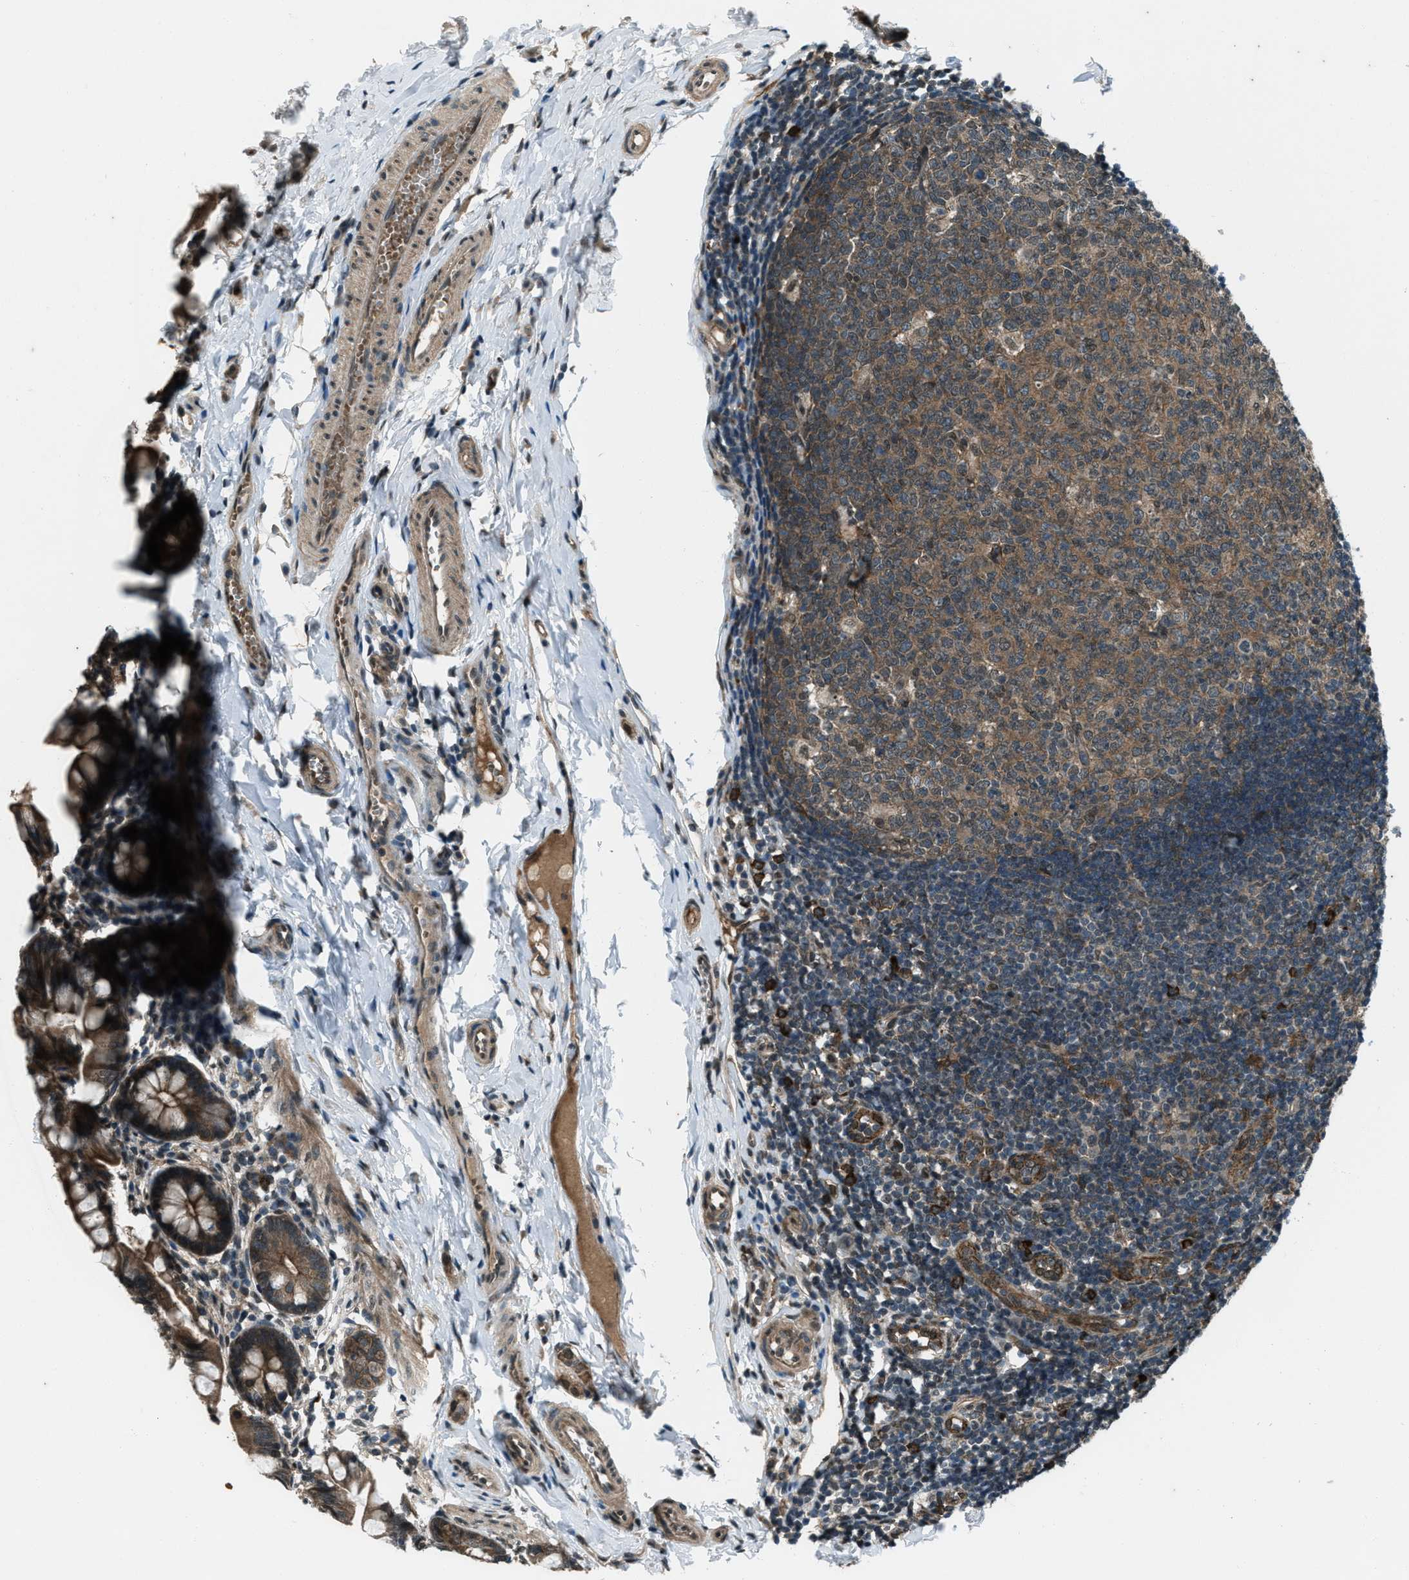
{"staining": {"intensity": "moderate", "quantity": ">75%", "location": "cytoplasmic/membranous"}, "tissue": "small intestine", "cell_type": "Glandular cells", "image_type": "normal", "snomed": [{"axis": "morphology", "description": "Normal tissue, NOS"}, {"axis": "topography", "description": "Small intestine"}], "caption": "Small intestine stained with immunohistochemistry (IHC) exhibits moderate cytoplasmic/membranous positivity in about >75% of glandular cells. (Stains: DAB (3,3'-diaminobenzidine) in brown, nuclei in blue, Microscopy: brightfield microscopy at high magnification).", "gene": "SVIL", "patient": {"sex": "male", "age": 7}}